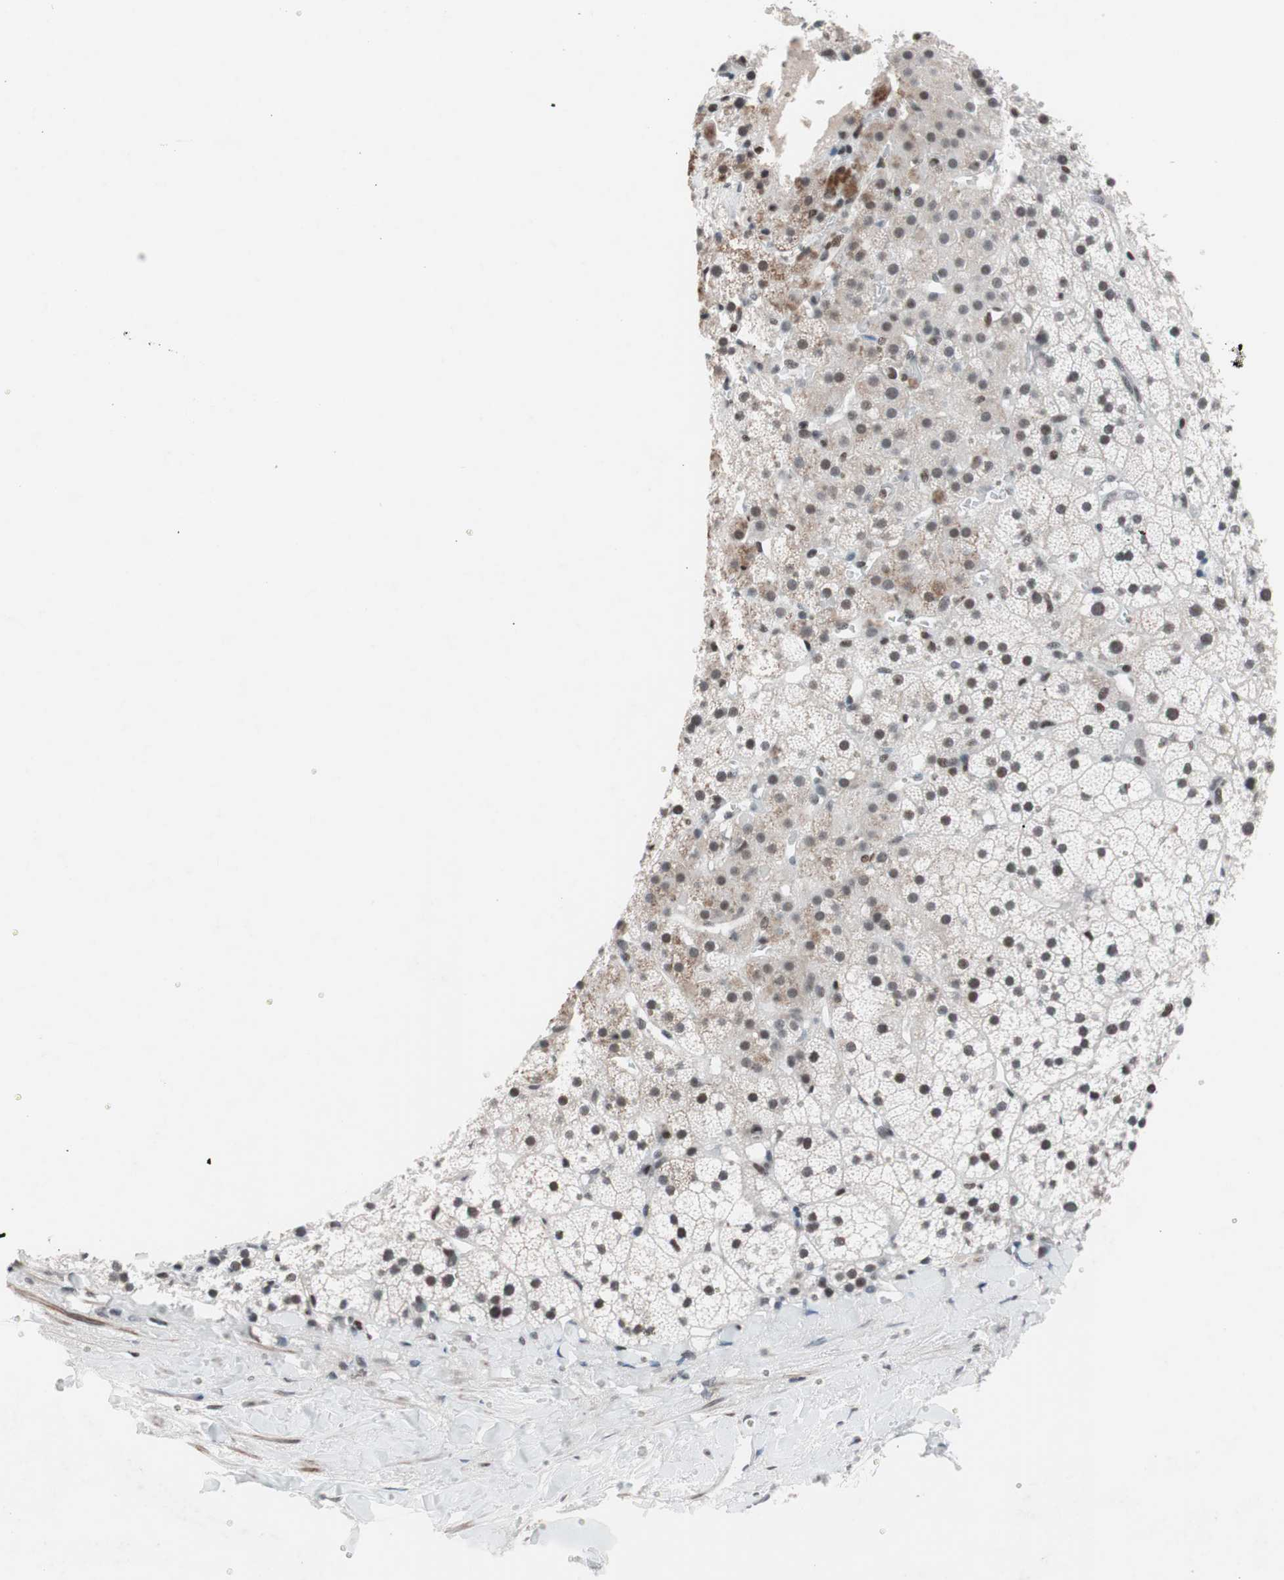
{"staining": {"intensity": "moderate", "quantity": "25%-75%", "location": "nuclear"}, "tissue": "adrenal gland", "cell_type": "Glandular cells", "image_type": "normal", "snomed": [{"axis": "morphology", "description": "Normal tissue, NOS"}, {"axis": "topography", "description": "Adrenal gland"}], "caption": "A high-resolution micrograph shows immunohistochemistry (IHC) staining of benign adrenal gland, which reveals moderate nuclear positivity in about 25%-75% of glandular cells. (DAB IHC with brightfield microscopy, high magnification).", "gene": "ARID1A", "patient": {"sex": "male", "age": 35}}